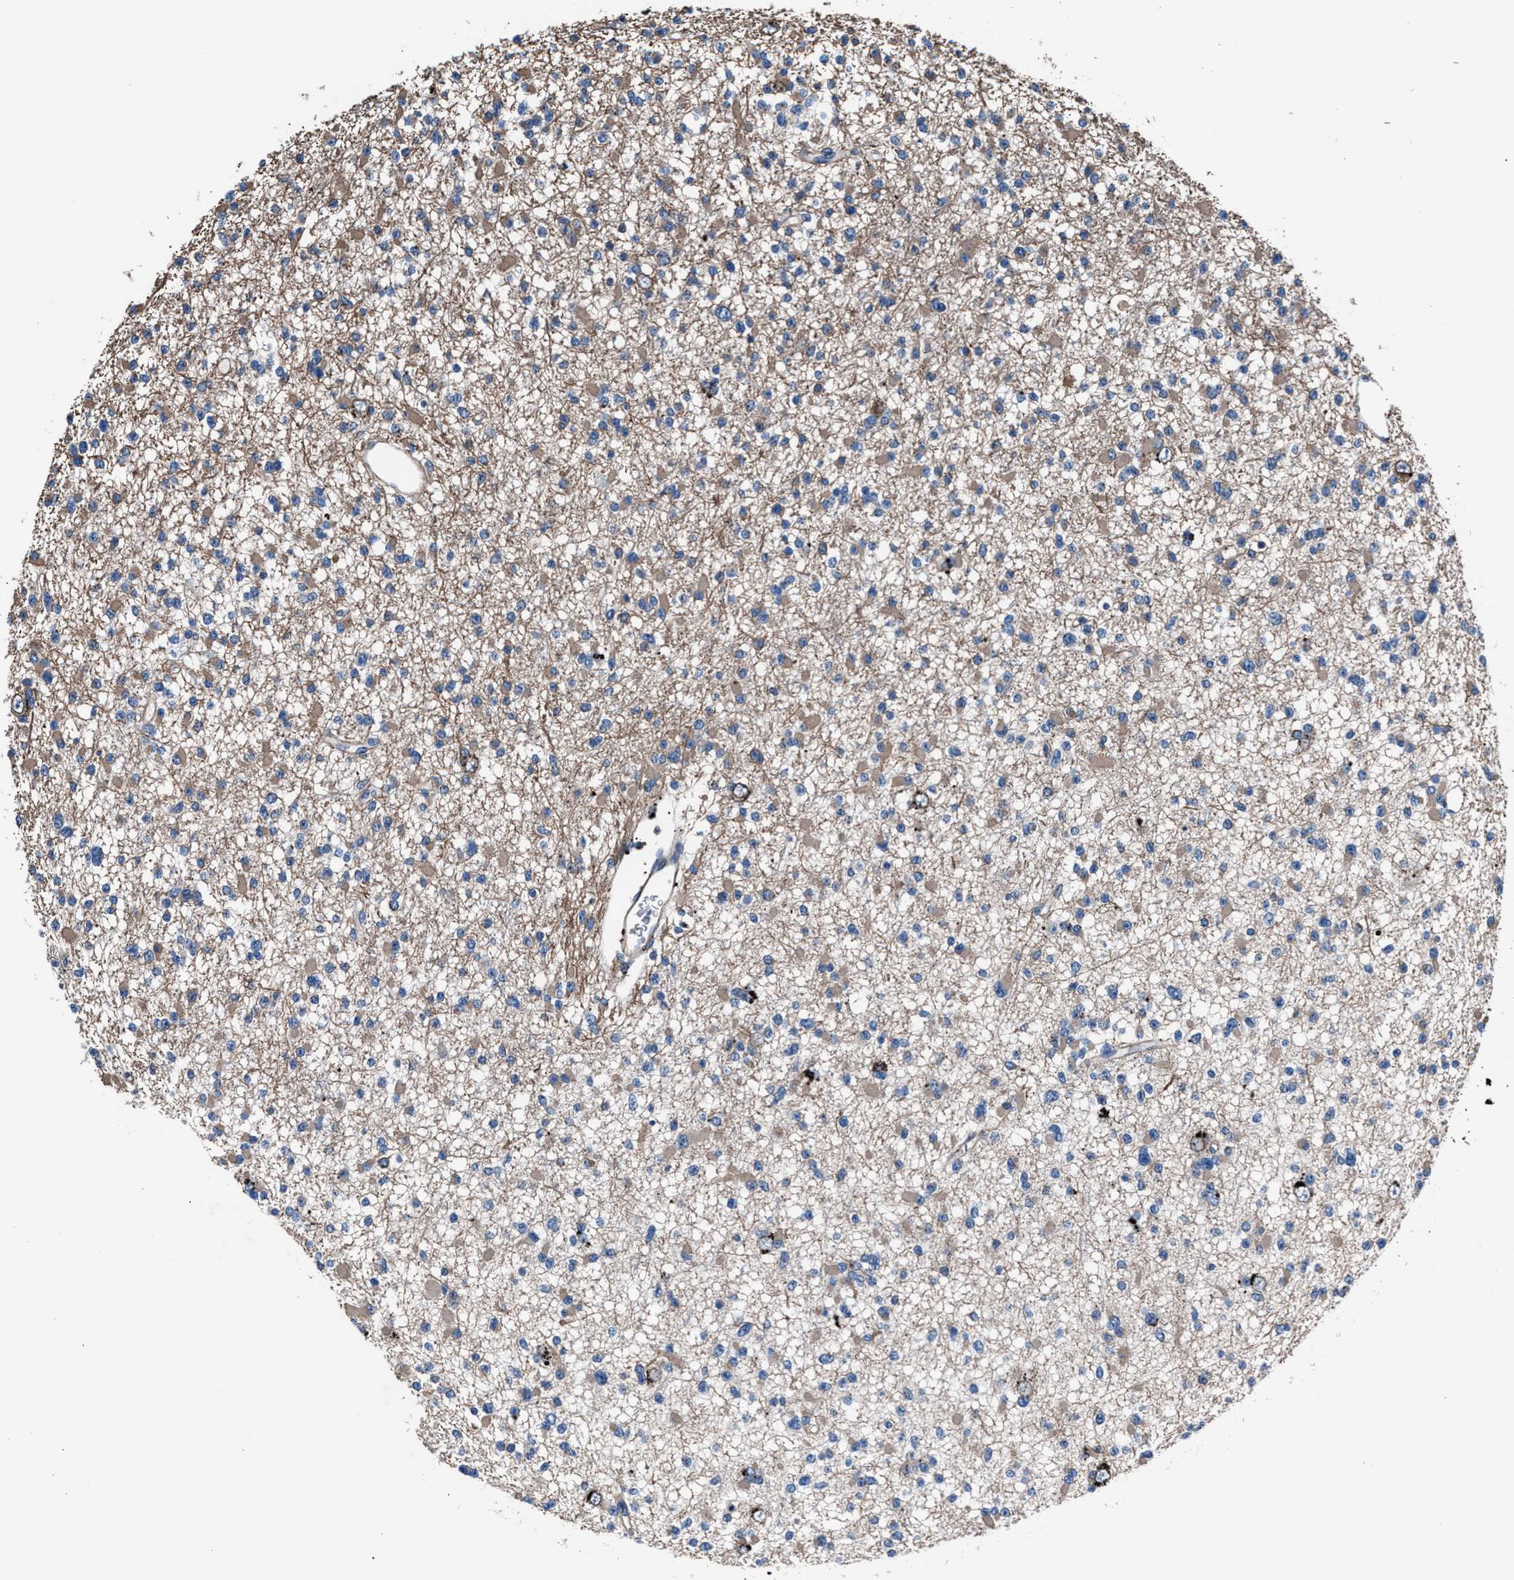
{"staining": {"intensity": "weak", "quantity": ">75%", "location": "cytoplasmic/membranous"}, "tissue": "glioma", "cell_type": "Tumor cells", "image_type": "cancer", "snomed": [{"axis": "morphology", "description": "Glioma, malignant, Low grade"}, {"axis": "topography", "description": "Brain"}], "caption": "Immunohistochemical staining of human glioma demonstrates low levels of weak cytoplasmic/membranous positivity in approximately >75% of tumor cells.", "gene": "MFSD11", "patient": {"sex": "female", "age": 22}}